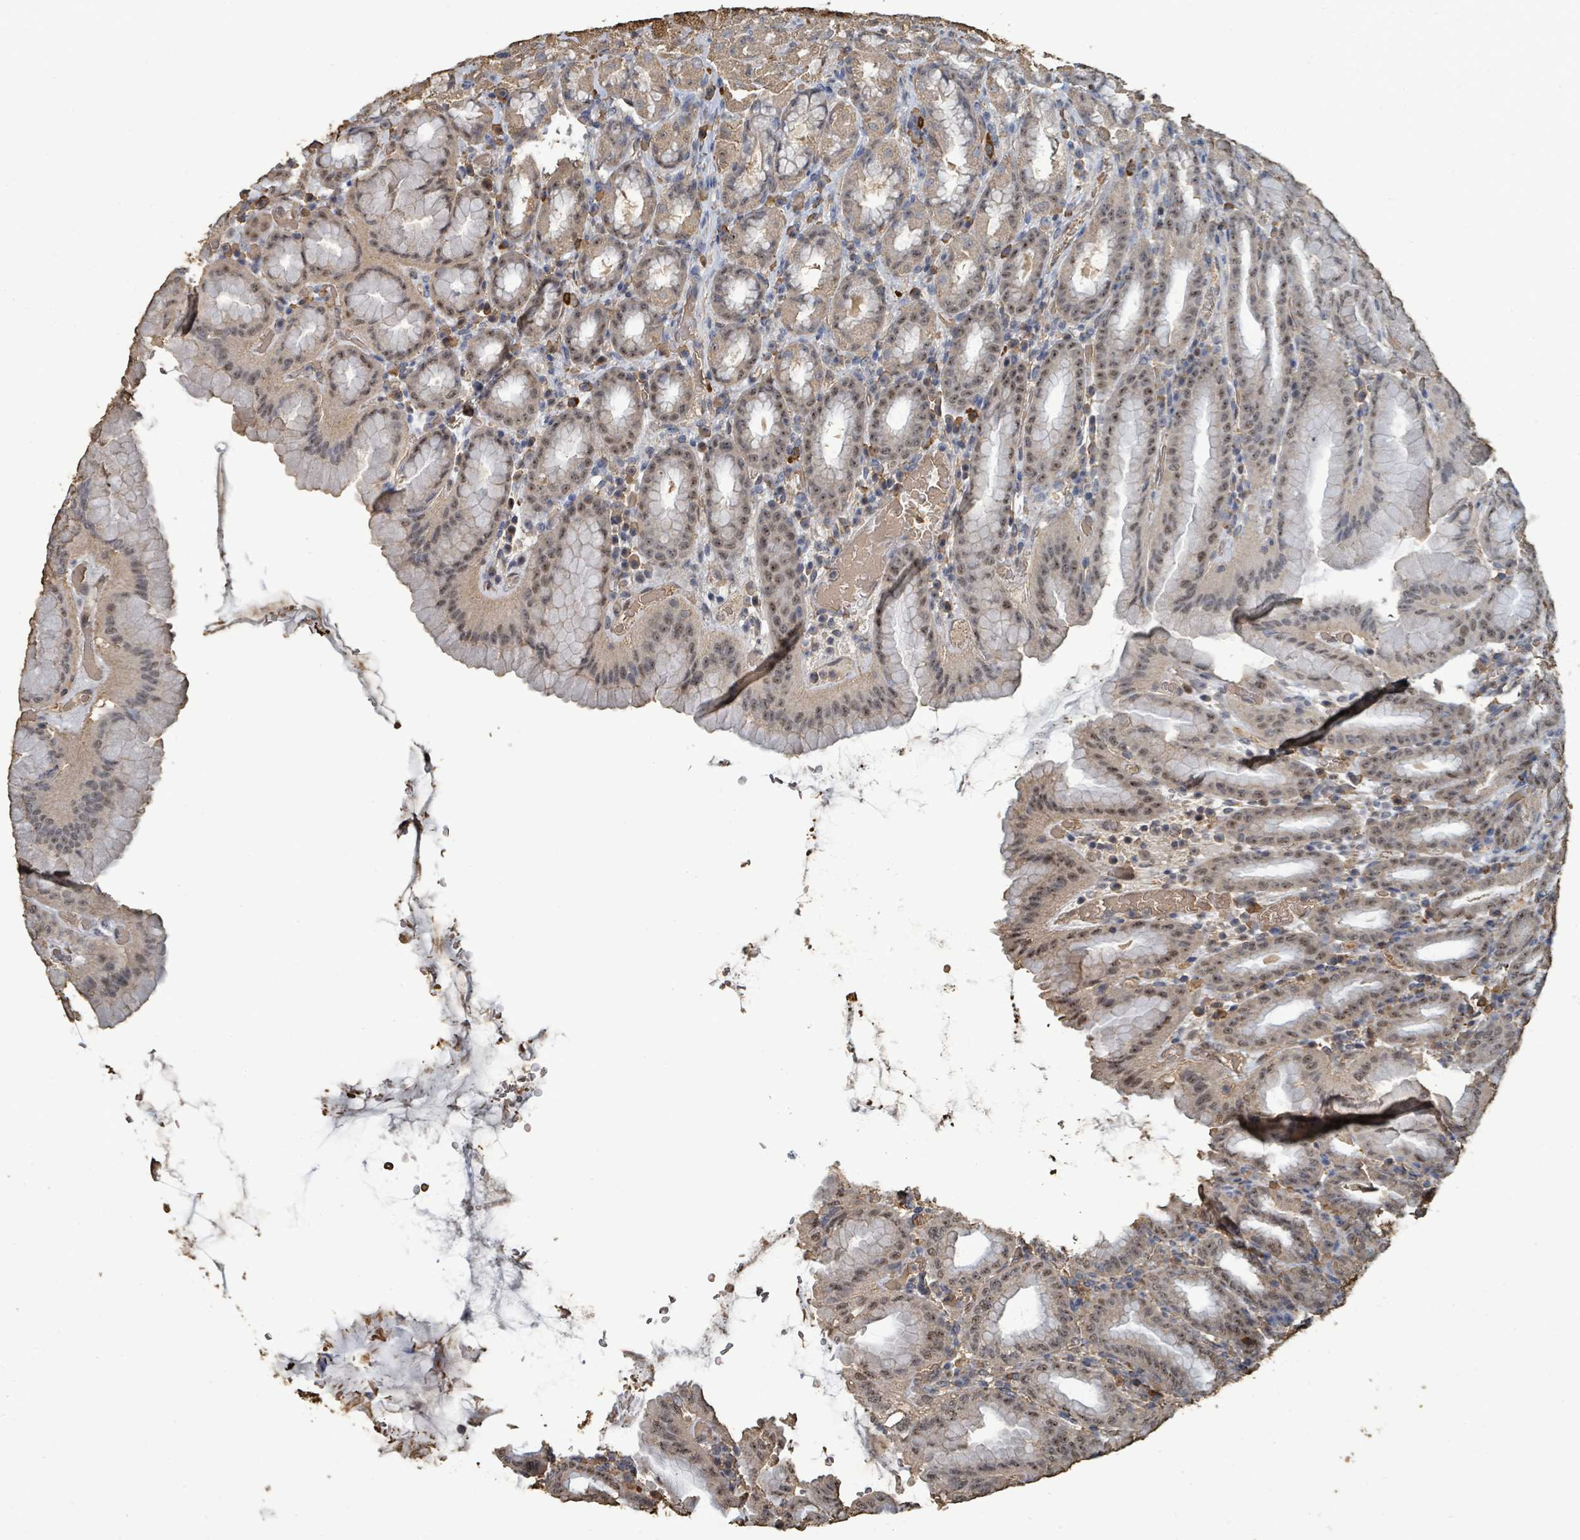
{"staining": {"intensity": "moderate", "quantity": "25%-75%", "location": "cytoplasmic/membranous,nuclear"}, "tissue": "stomach", "cell_type": "Glandular cells", "image_type": "normal", "snomed": [{"axis": "morphology", "description": "Normal tissue, NOS"}, {"axis": "topography", "description": "Stomach, upper"}, {"axis": "topography", "description": "Stomach"}], "caption": "Immunohistochemical staining of normal stomach demonstrates medium levels of moderate cytoplasmic/membranous,nuclear positivity in approximately 25%-75% of glandular cells.", "gene": "C6orf52", "patient": {"sex": "male", "age": 68}}